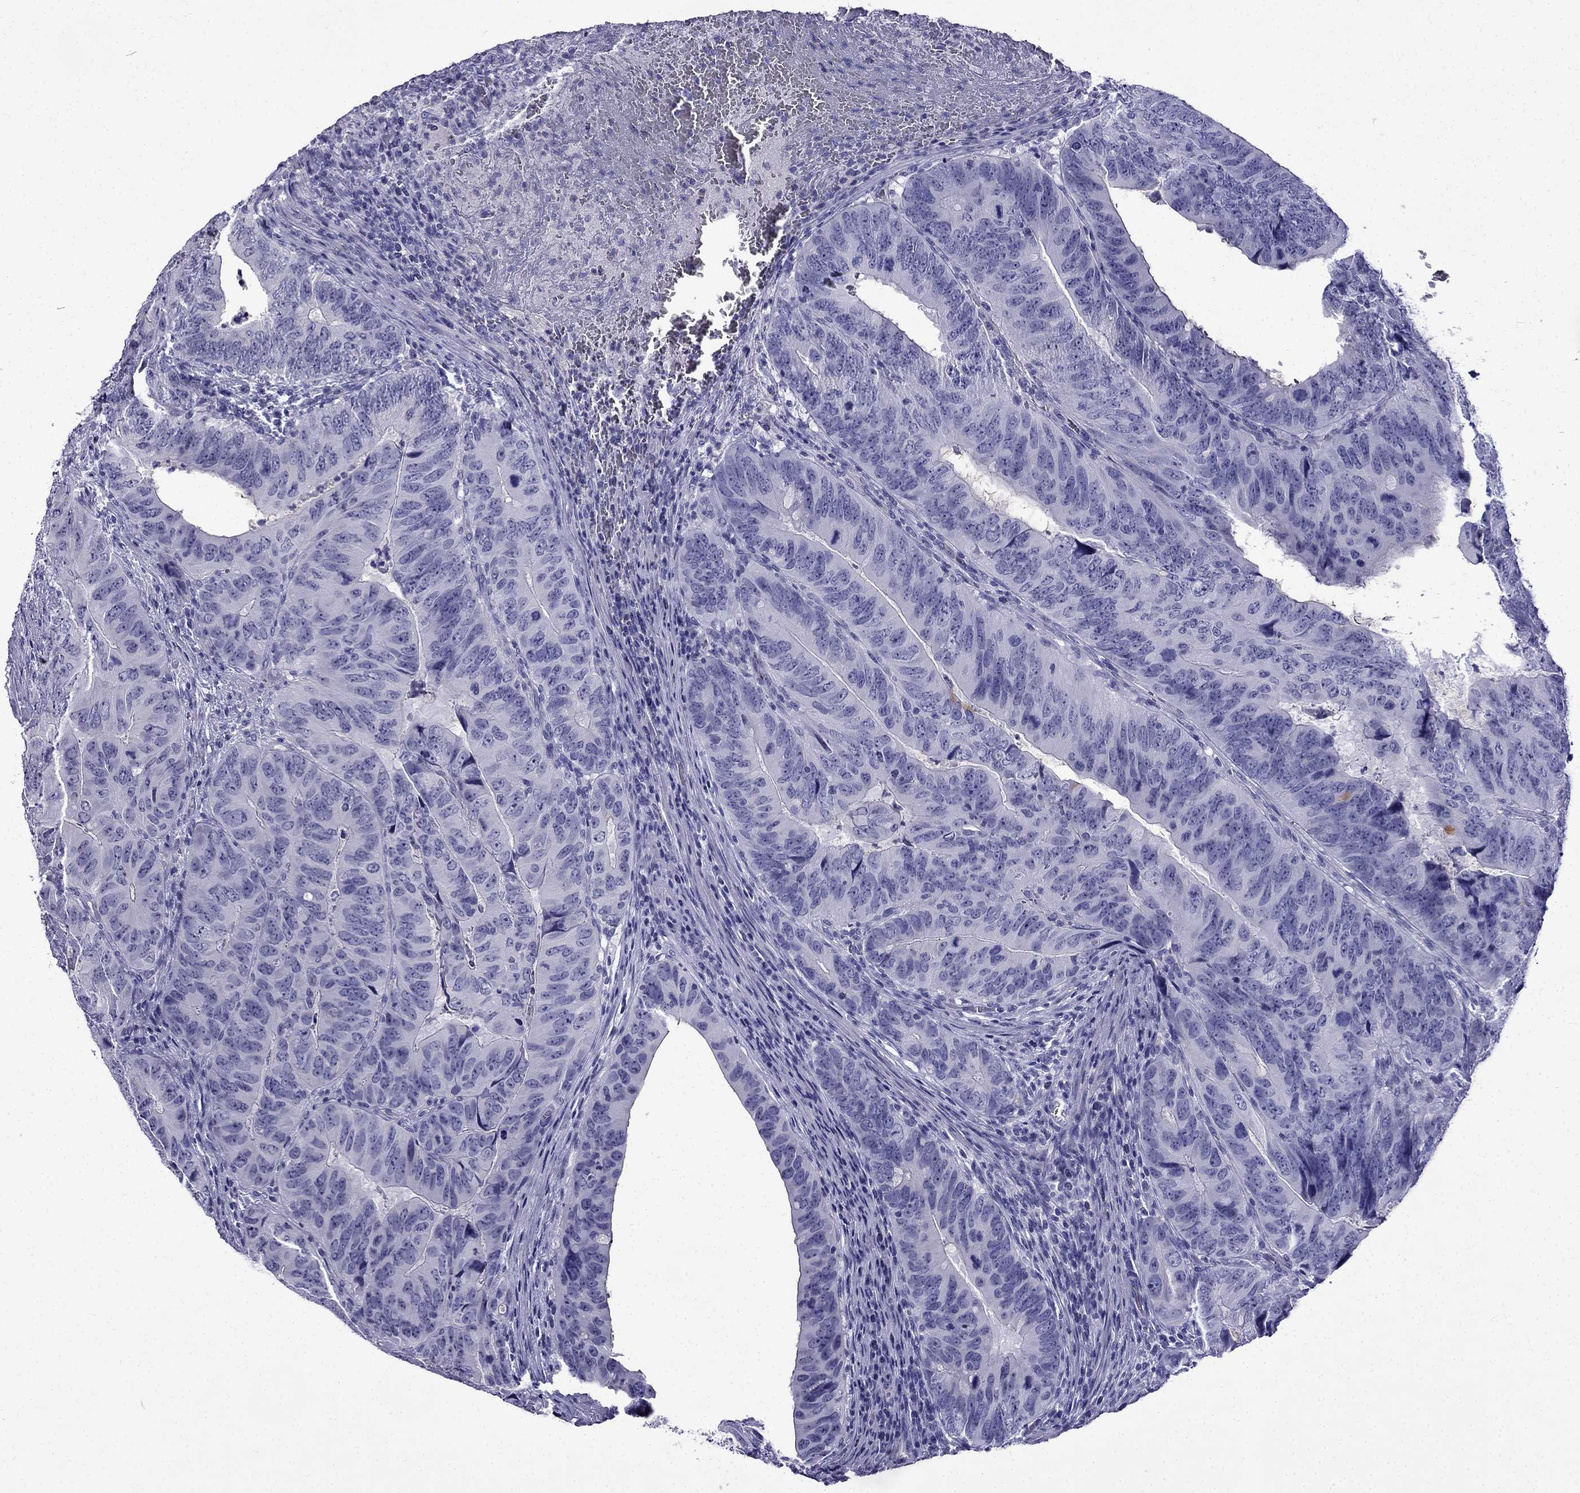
{"staining": {"intensity": "negative", "quantity": "none", "location": "none"}, "tissue": "colorectal cancer", "cell_type": "Tumor cells", "image_type": "cancer", "snomed": [{"axis": "morphology", "description": "Adenocarcinoma, NOS"}, {"axis": "topography", "description": "Colon"}], "caption": "Colorectal adenocarcinoma was stained to show a protein in brown. There is no significant staining in tumor cells. (Immunohistochemistry, brightfield microscopy, high magnification).", "gene": "ERC2", "patient": {"sex": "male", "age": 79}}